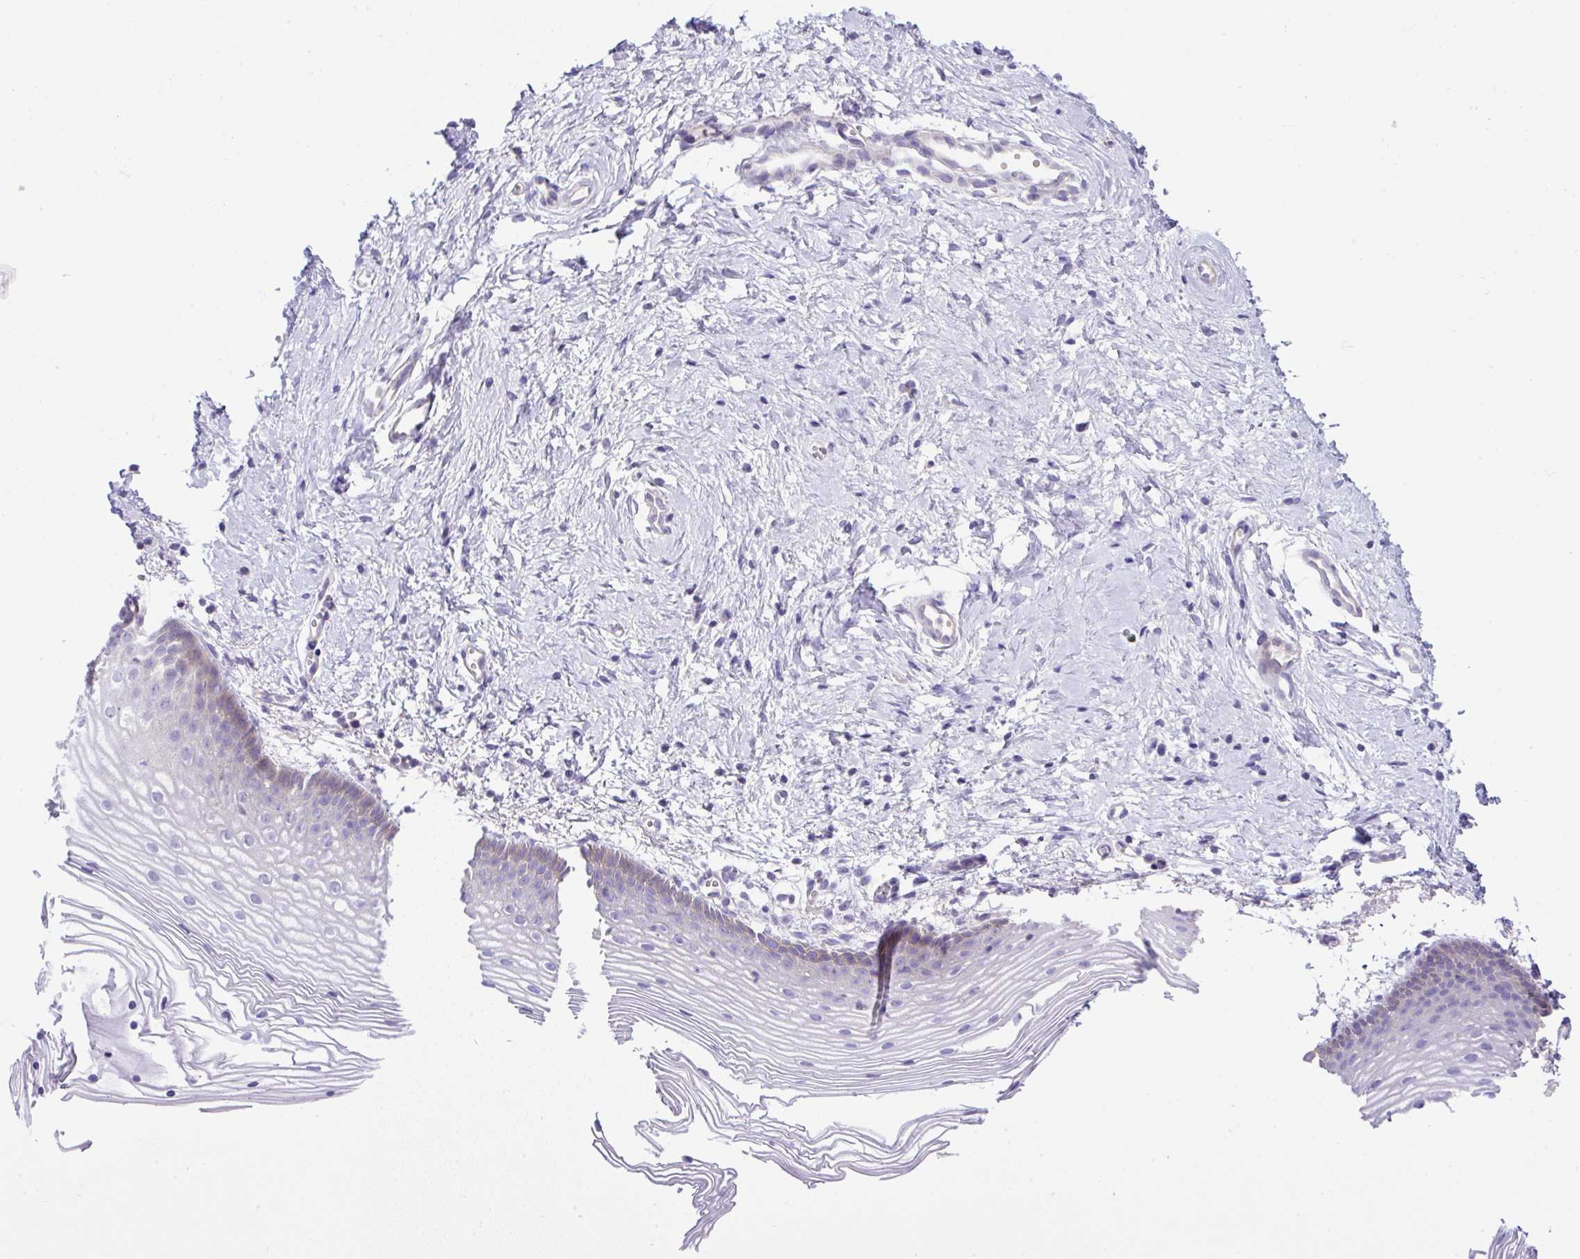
{"staining": {"intensity": "weak", "quantity": "<25%", "location": "cytoplasmic/membranous"}, "tissue": "vagina", "cell_type": "Squamous epithelial cells", "image_type": "normal", "snomed": [{"axis": "morphology", "description": "Normal tissue, NOS"}, {"axis": "topography", "description": "Vagina"}], "caption": "IHC histopathology image of benign vagina: vagina stained with DAB displays no significant protein positivity in squamous epithelial cells.", "gene": "NPTN", "patient": {"sex": "female", "age": 56}}